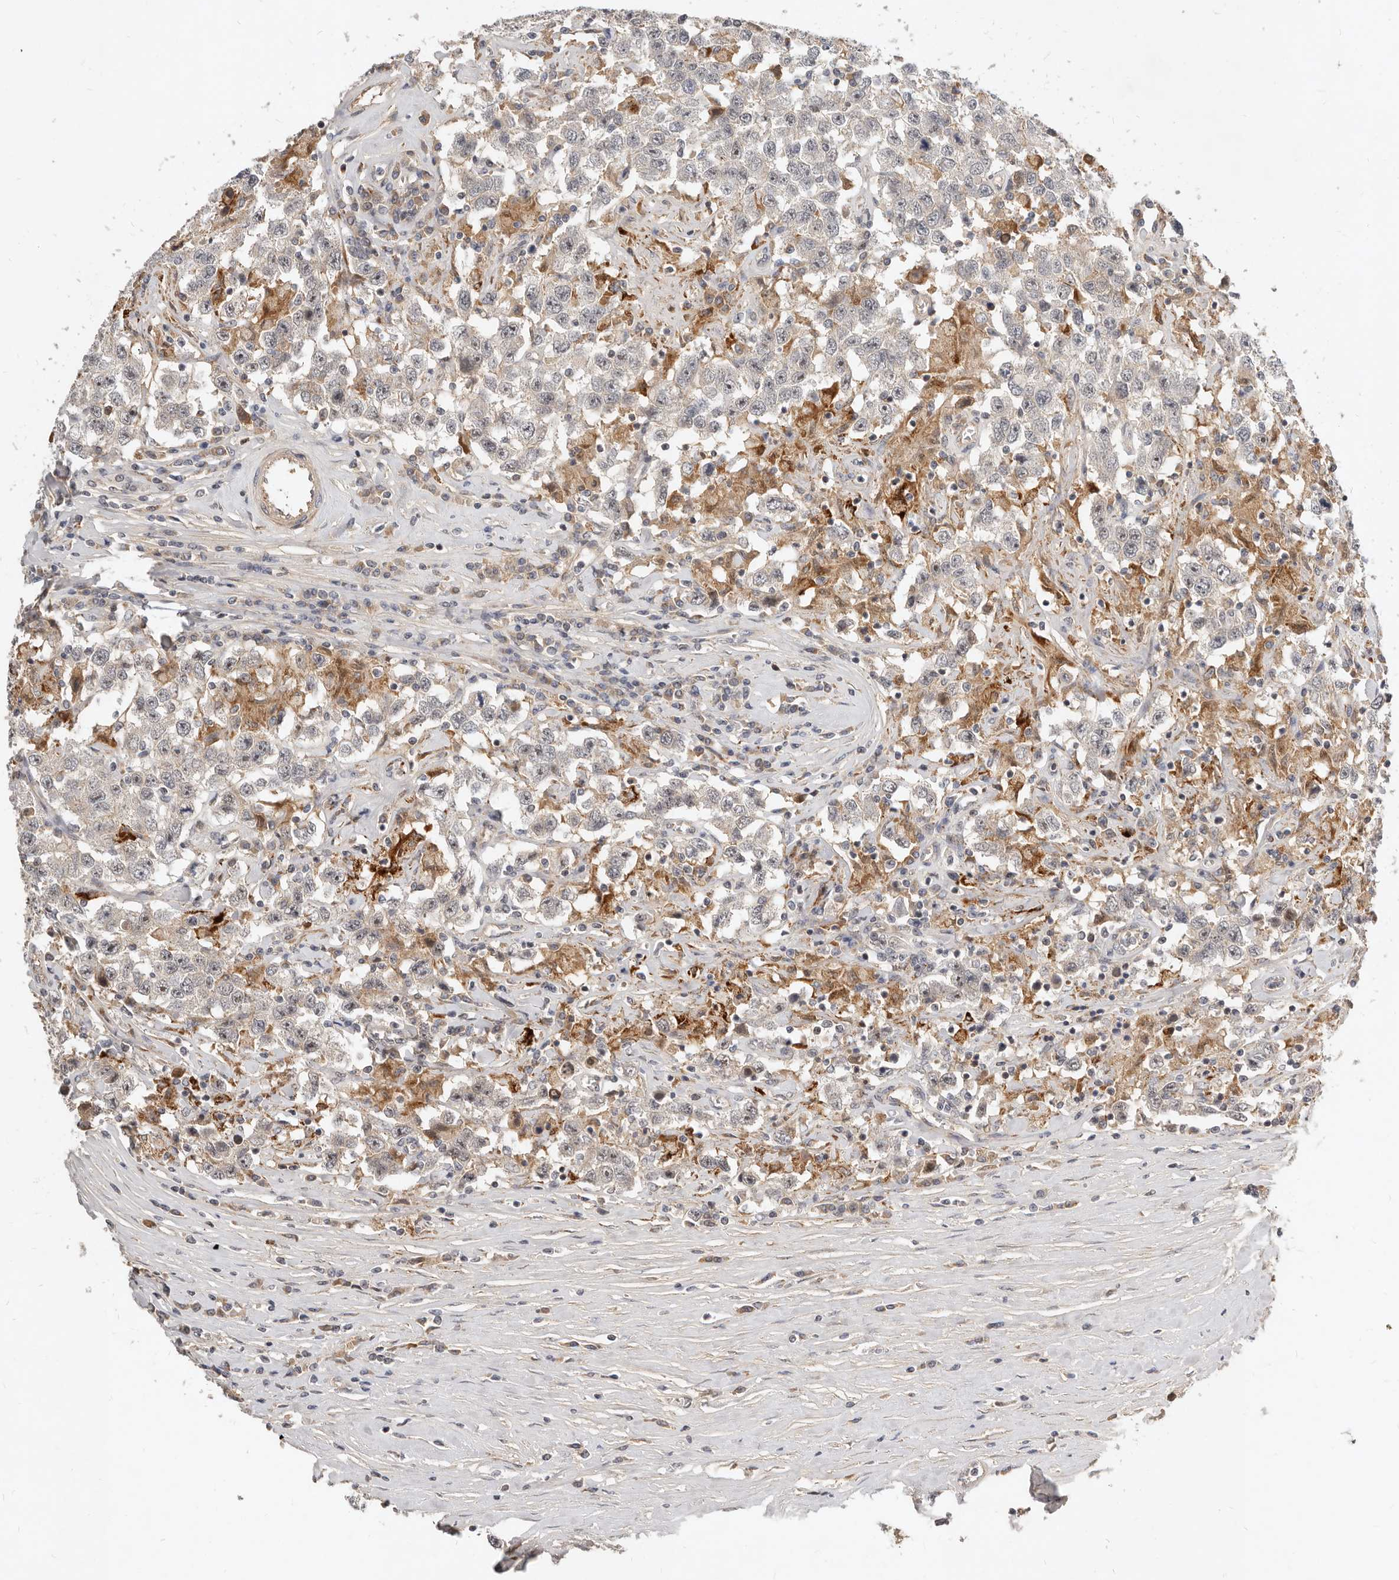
{"staining": {"intensity": "negative", "quantity": "none", "location": "none"}, "tissue": "testis cancer", "cell_type": "Tumor cells", "image_type": "cancer", "snomed": [{"axis": "morphology", "description": "Seminoma, NOS"}, {"axis": "topography", "description": "Testis"}], "caption": "Tumor cells are negative for protein expression in human seminoma (testis).", "gene": "MICALL2", "patient": {"sex": "male", "age": 41}}